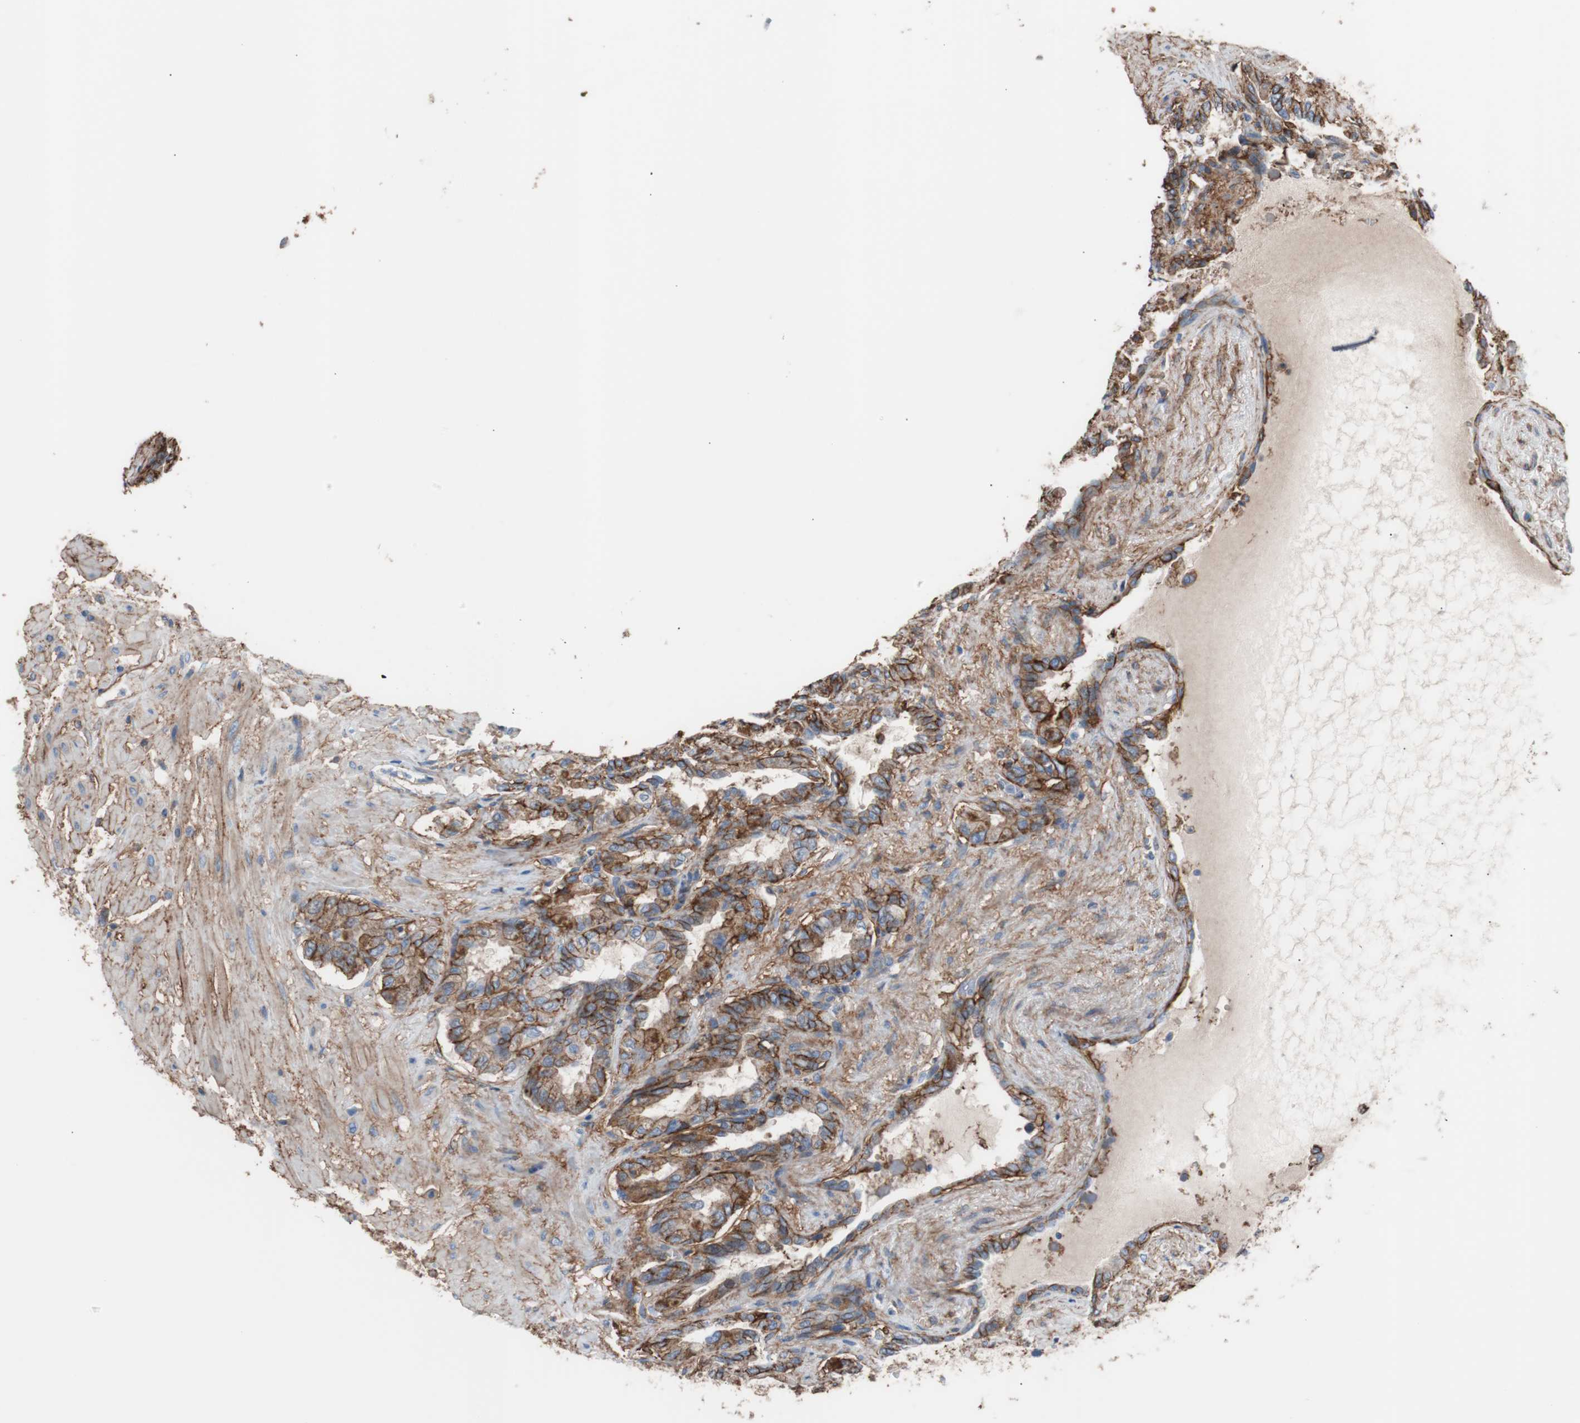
{"staining": {"intensity": "strong", "quantity": ">75%", "location": "cytoplasmic/membranous"}, "tissue": "seminal vesicle", "cell_type": "Glandular cells", "image_type": "normal", "snomed": [{"axis": "morphology", "description": "Normal tissue, NOS"}, {"axis": "topography", "description": "Seminal veicle"}], "caption": "A high amount of strong cytoplasmic/membranous positivity is present in approximately >75% of glandular cells in normal seminal vesicle.", "gene": "CD81", "patient": {"sex": "male", "age": 61}}